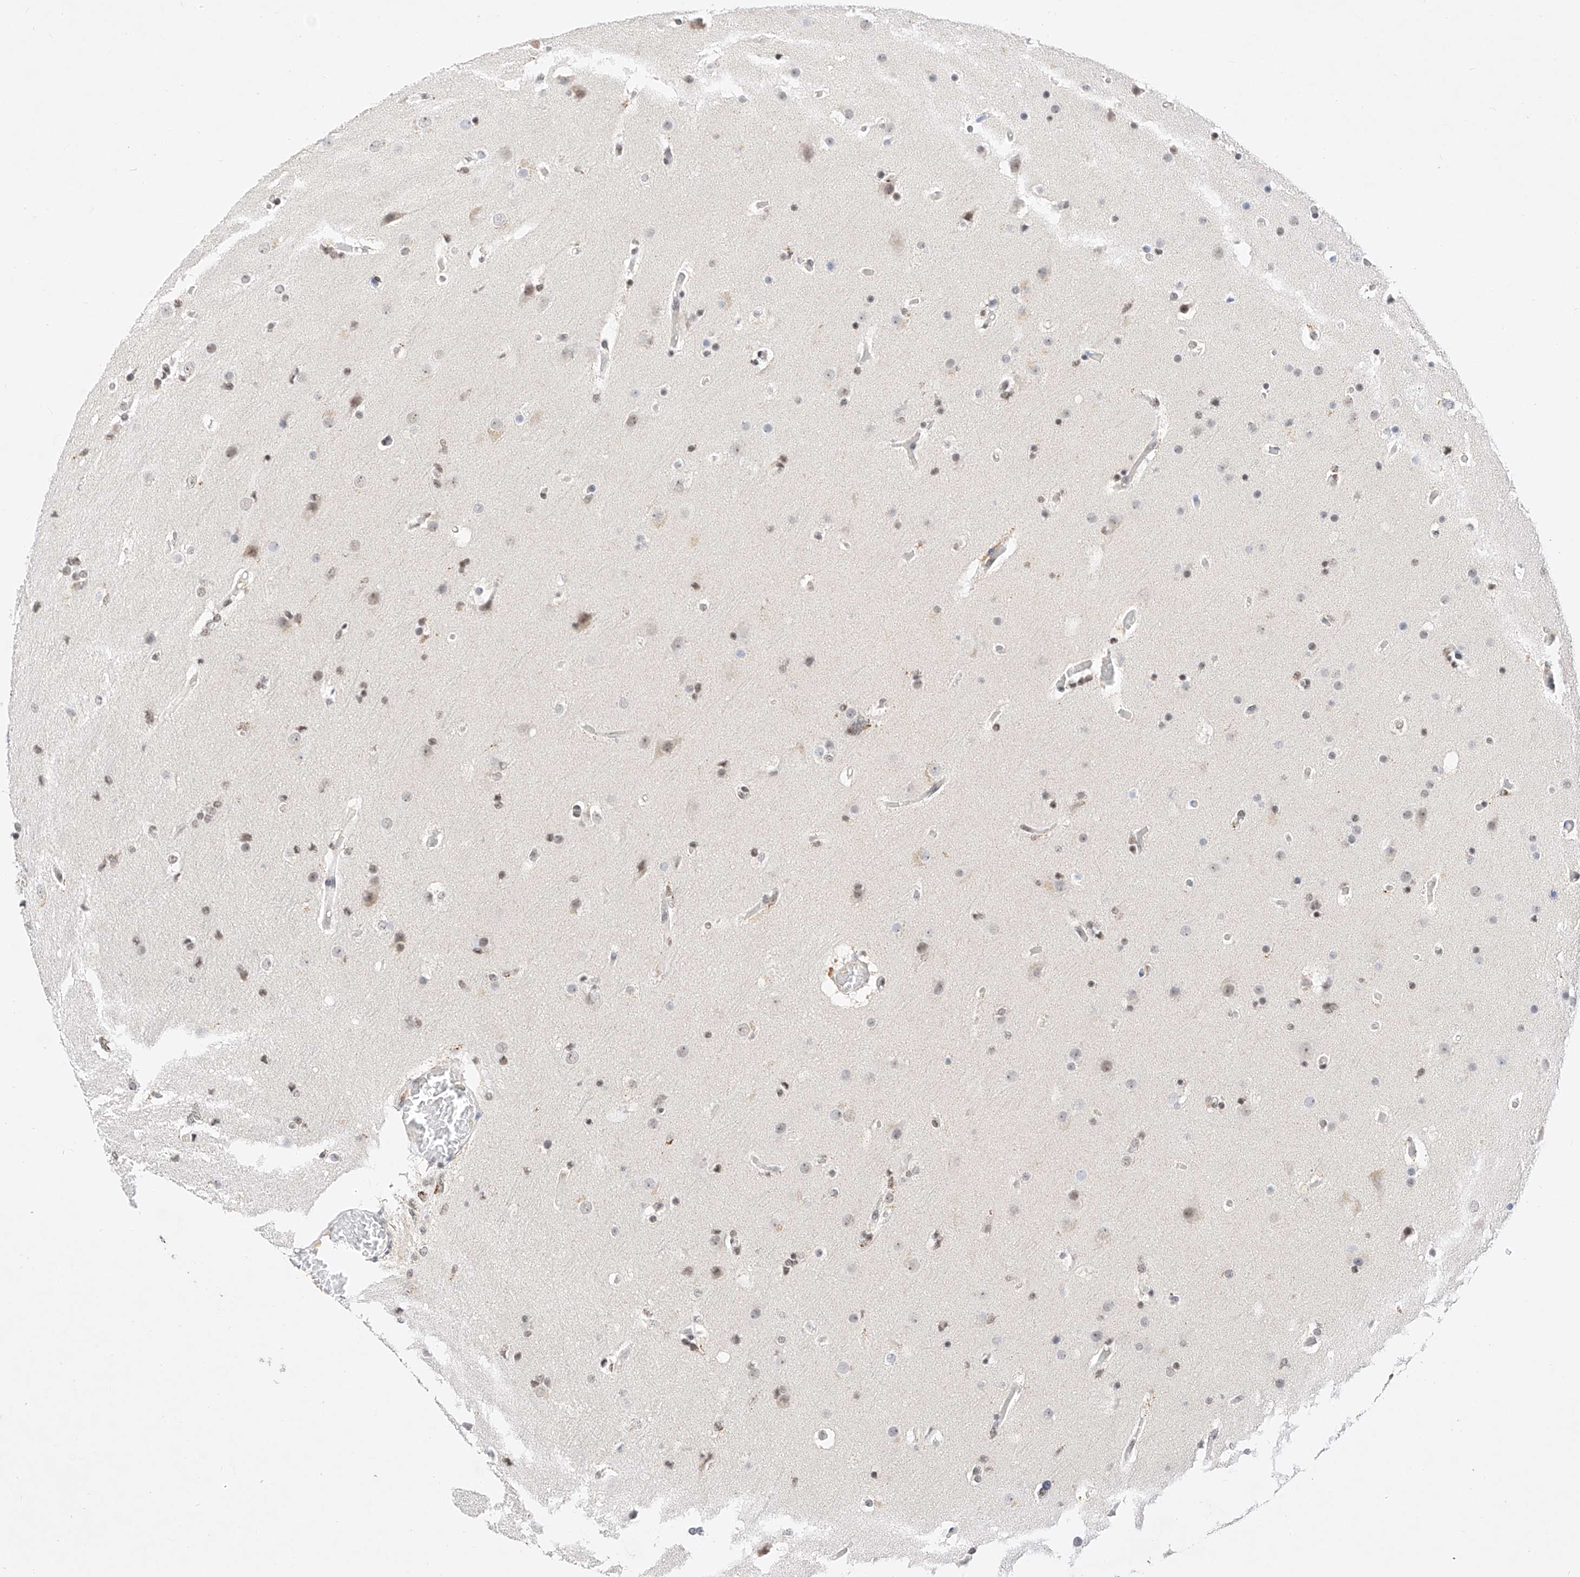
{"staining": {"intensity": "moderate", "quantity": "25%-75%", "location": "nuclear"}, "tissue": "glioma", "cell_type": "Tumor cells", "image_type": "cancer", "snomed": [{"axis": "morphology", "description": "Glioma, malignant, High grade"}, {"axis": "topography", "description": "Cerebral cortex"}], "caption": "Immunohistochemistry (DAB) staining of human glioma displays moderate nuclear protein expression in approximately 25%-75% of tumor cells.", "gene": "NRF1", "patient": {"sex": "female", "age": 36}}